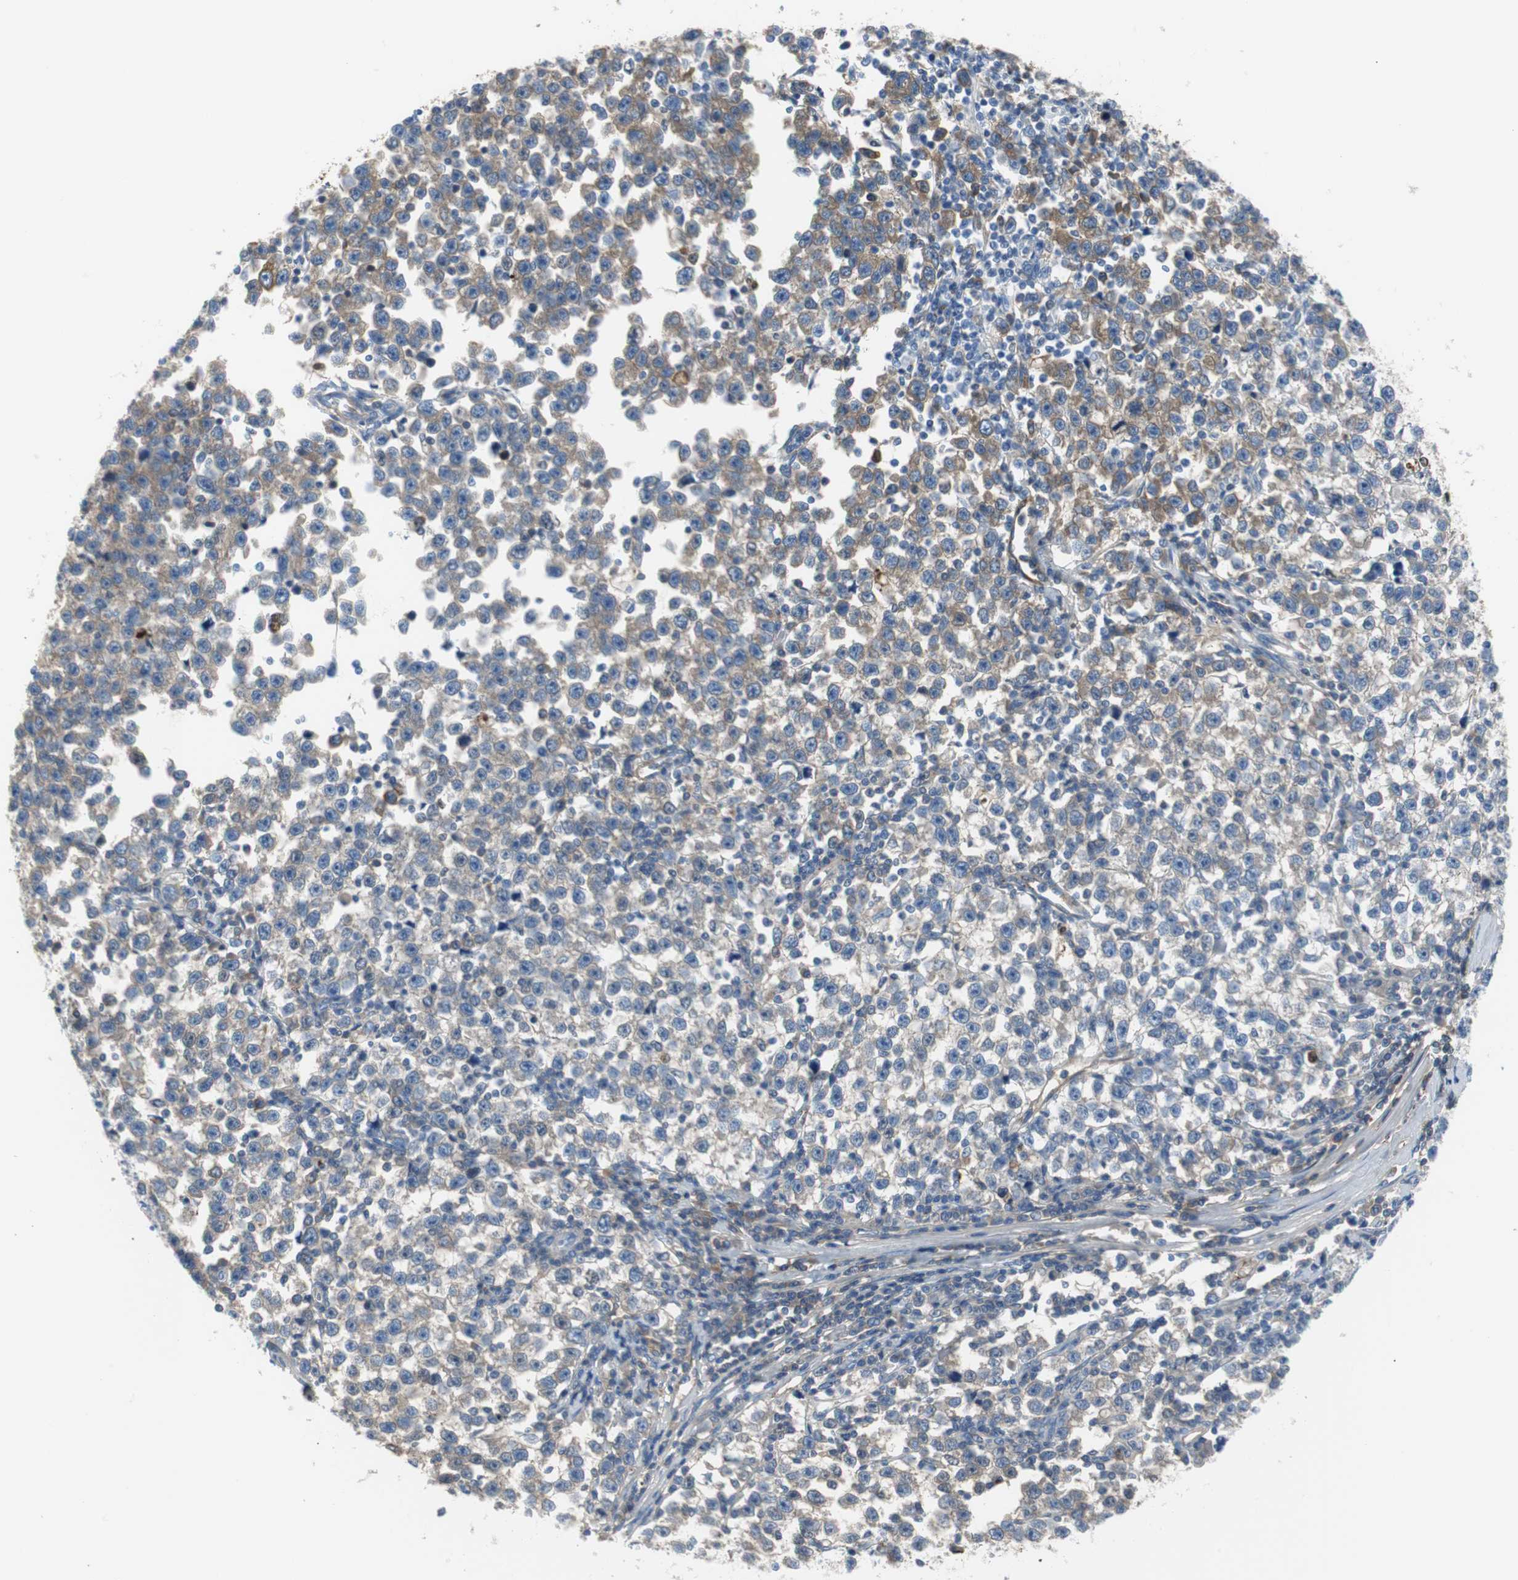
{"staining": {"intensity": "moderate", "quantity": "25%-75%", "location": "cytoplasmic/membranous"}, "tissue": "testis cancer", "cell_type": "Tumor cells", "image_type": "cancer", "snomed": [{"axis": "morphology", "description": "Seminoma, NOS"}, {"axis": "topography", "description": "Testis"}], "caption": "Protein expression by immunohistochemistry demonstrates moderate cytoplasmic/membranous expression in approximately 25%-75% of tumor cells in testis cancer (seminoma).", "gene": "APCS", "patient": {"sex": "male", "age": 43}}